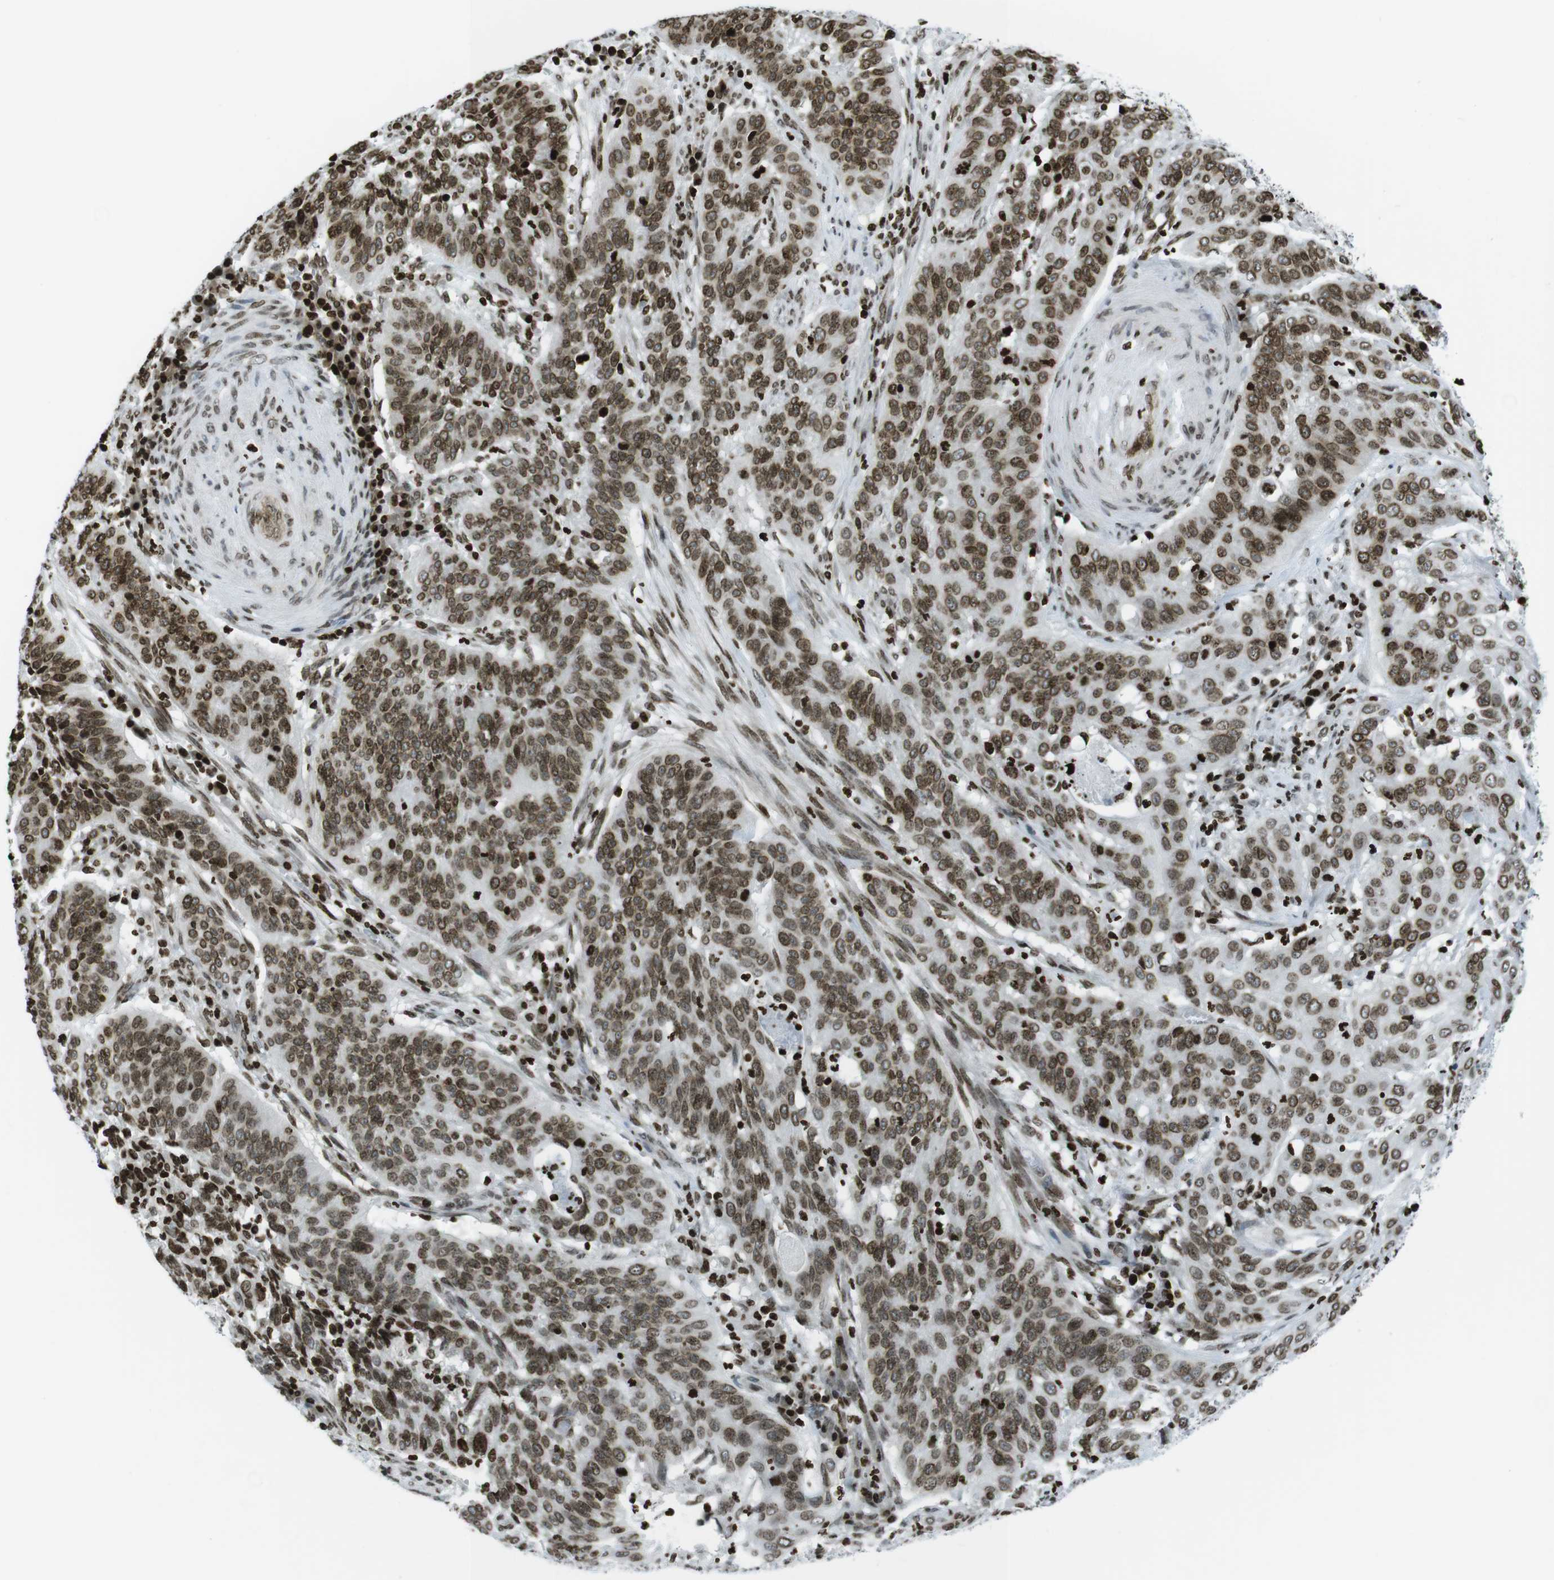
{"staining": {"intensity": "moderate", "quantity": ">75%", "location": "nuclear"}, "tissue": "cervical cancer", "cell_type": "Tumor cells", "image_type": "cancer", "snomed": [{"axis": "morphology", "description": "Normal tissue, NOS"}, {"axis": "morphology", "description": "Squamous cell carcinoma, NOS"}, {"axis": "topography", "description": "Cervix"}], "caption": "There is medium levels of moderate nuclear staining in tumor cells of cervical cancer (squamous cell carcinoma), as demonstrated by immunohistochemical staining (brown color).", "gene": "H2AC8", "patient": {"sex": "female", "age": 39}}